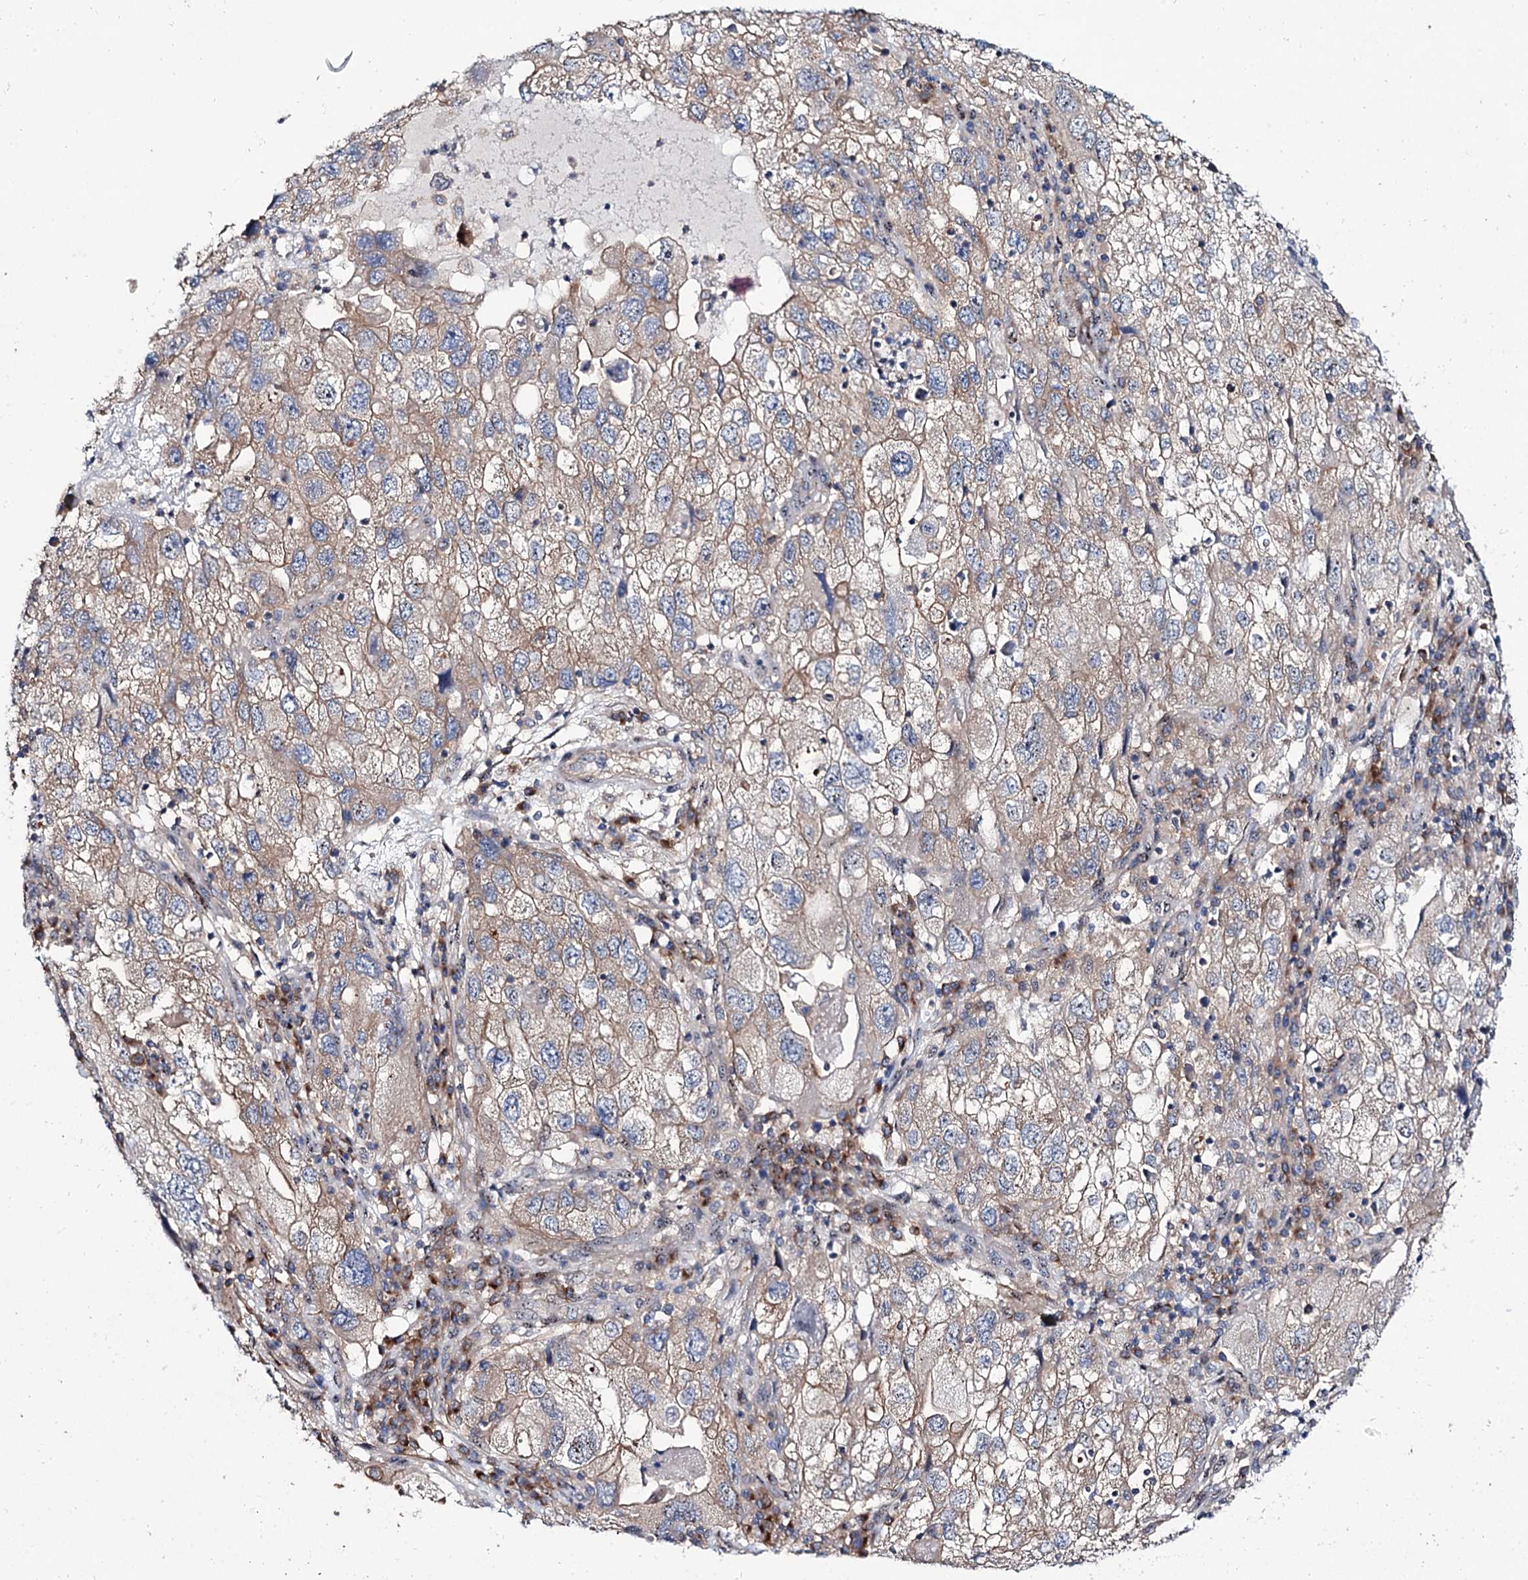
{"staining": {"intensity": "weak", "quantity": ">75%", "location": "cytoplasmic/membranous"}, "tissue": "endometrial cancer", "cell_type": "Tumor cells", "image_type": "cancer", "snomed": [{"axis": "morphology", "description": "Adenocarcinoma, NOS"}, {"axis": "topography", "description": "Endometrium"}], "caption": "A brown stain labels weak cytoplasmic/membranous positivity of a protein in human endometrial adenocarcinoma tumor cells.", "gene": "SEC24A", "patient": {"sex": "female", "age": 49}}